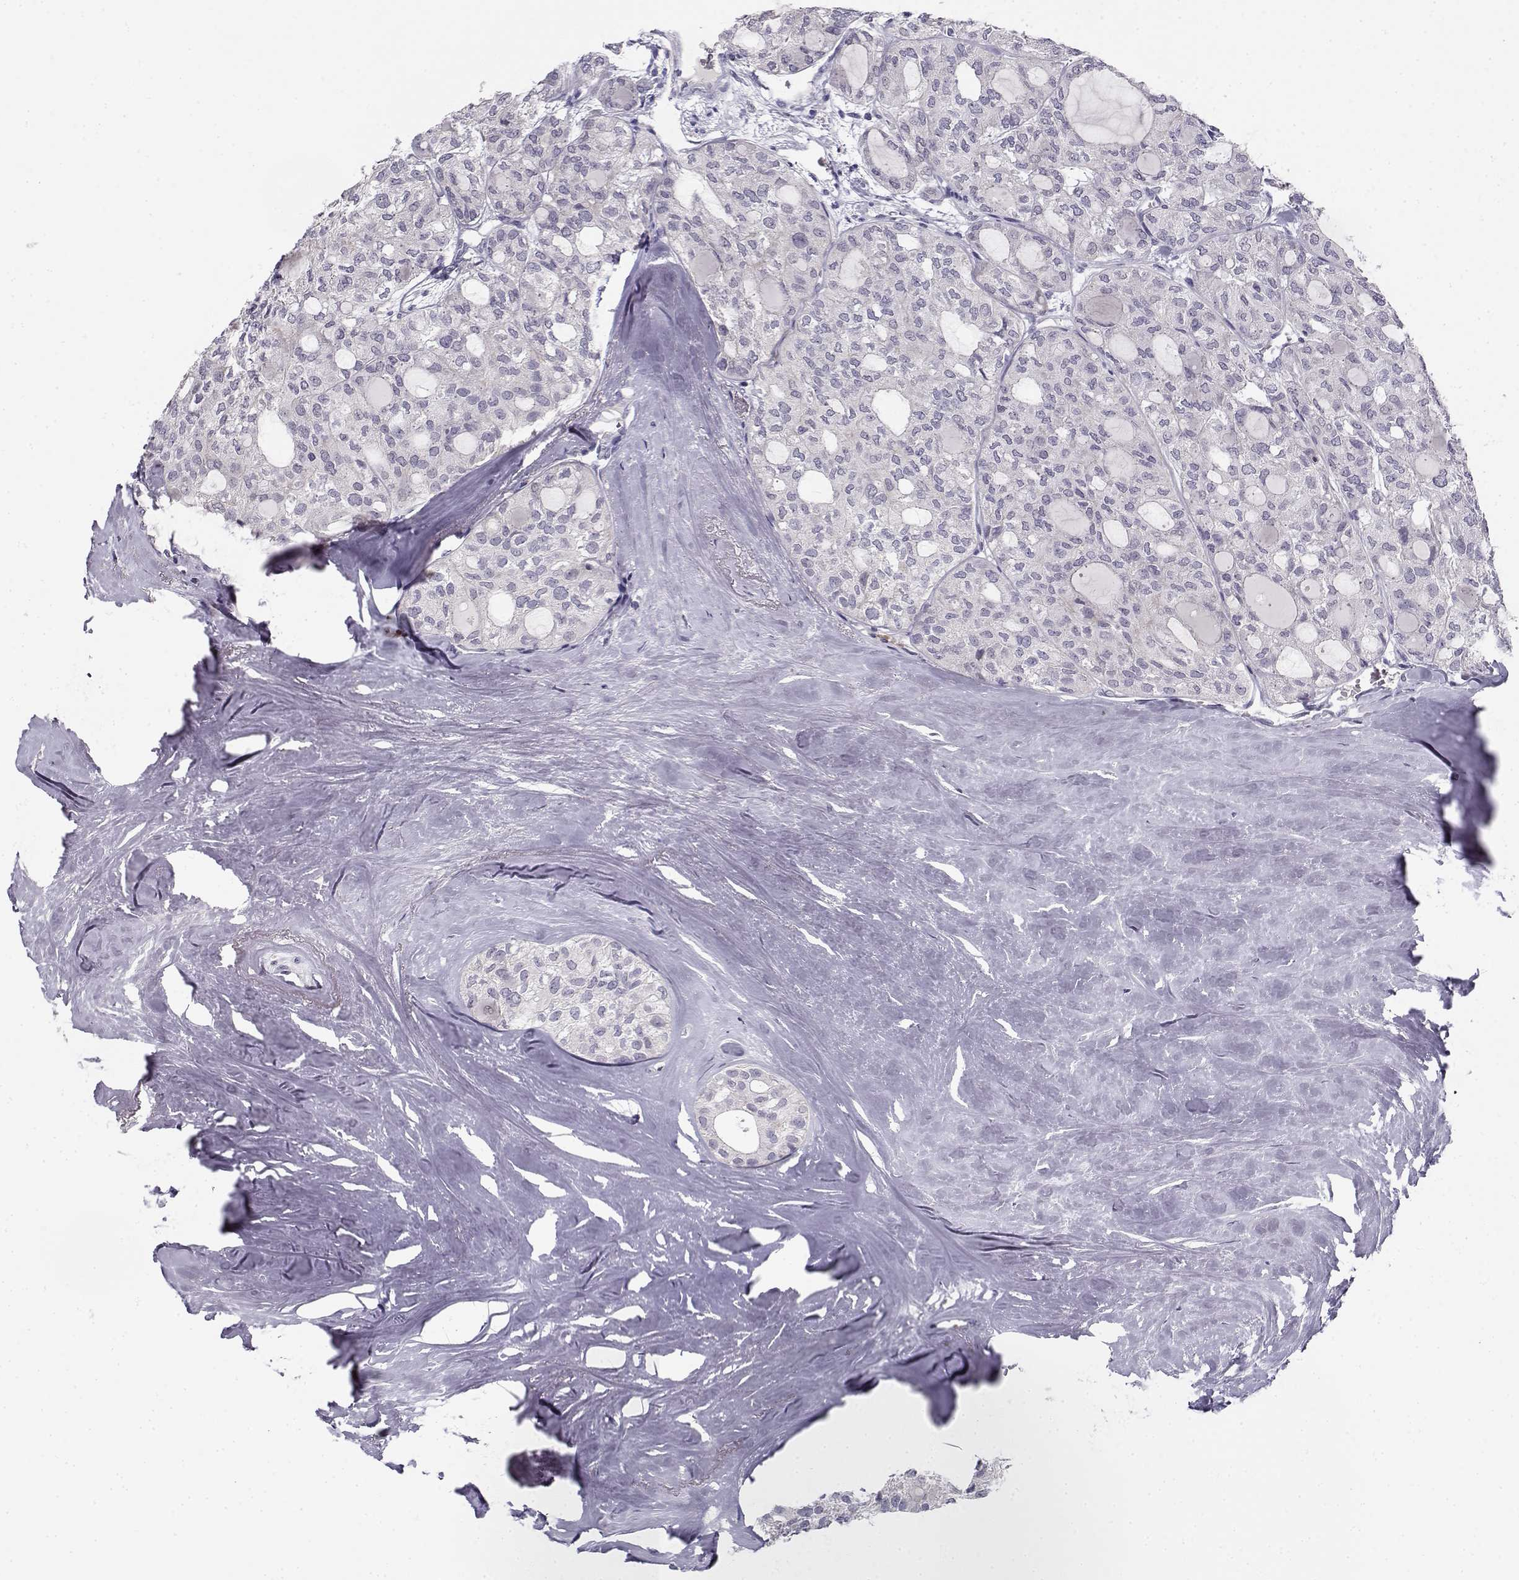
{"staining": {"intensity": "negative", "quantity": "none", "location": "none"}, "tissue": "thyroid cancer", "cell_type": "Tumor cells", "image_type": "cancer", "snomed": [{"axis": "morphology", "description": "Follicular adenoma carcinoma, NOS"}, {"axis": "topography", "description": "Thyroid gland"}], "caption": "Immunohistochemistry micrograph of human thyroid cancer (follicular adenoma carcinoma) stained for a protein (brown), which exhibits no positivity in tumor cells.", "gene": "DDX25", "patient": {"sex": "male", "age": 75}}